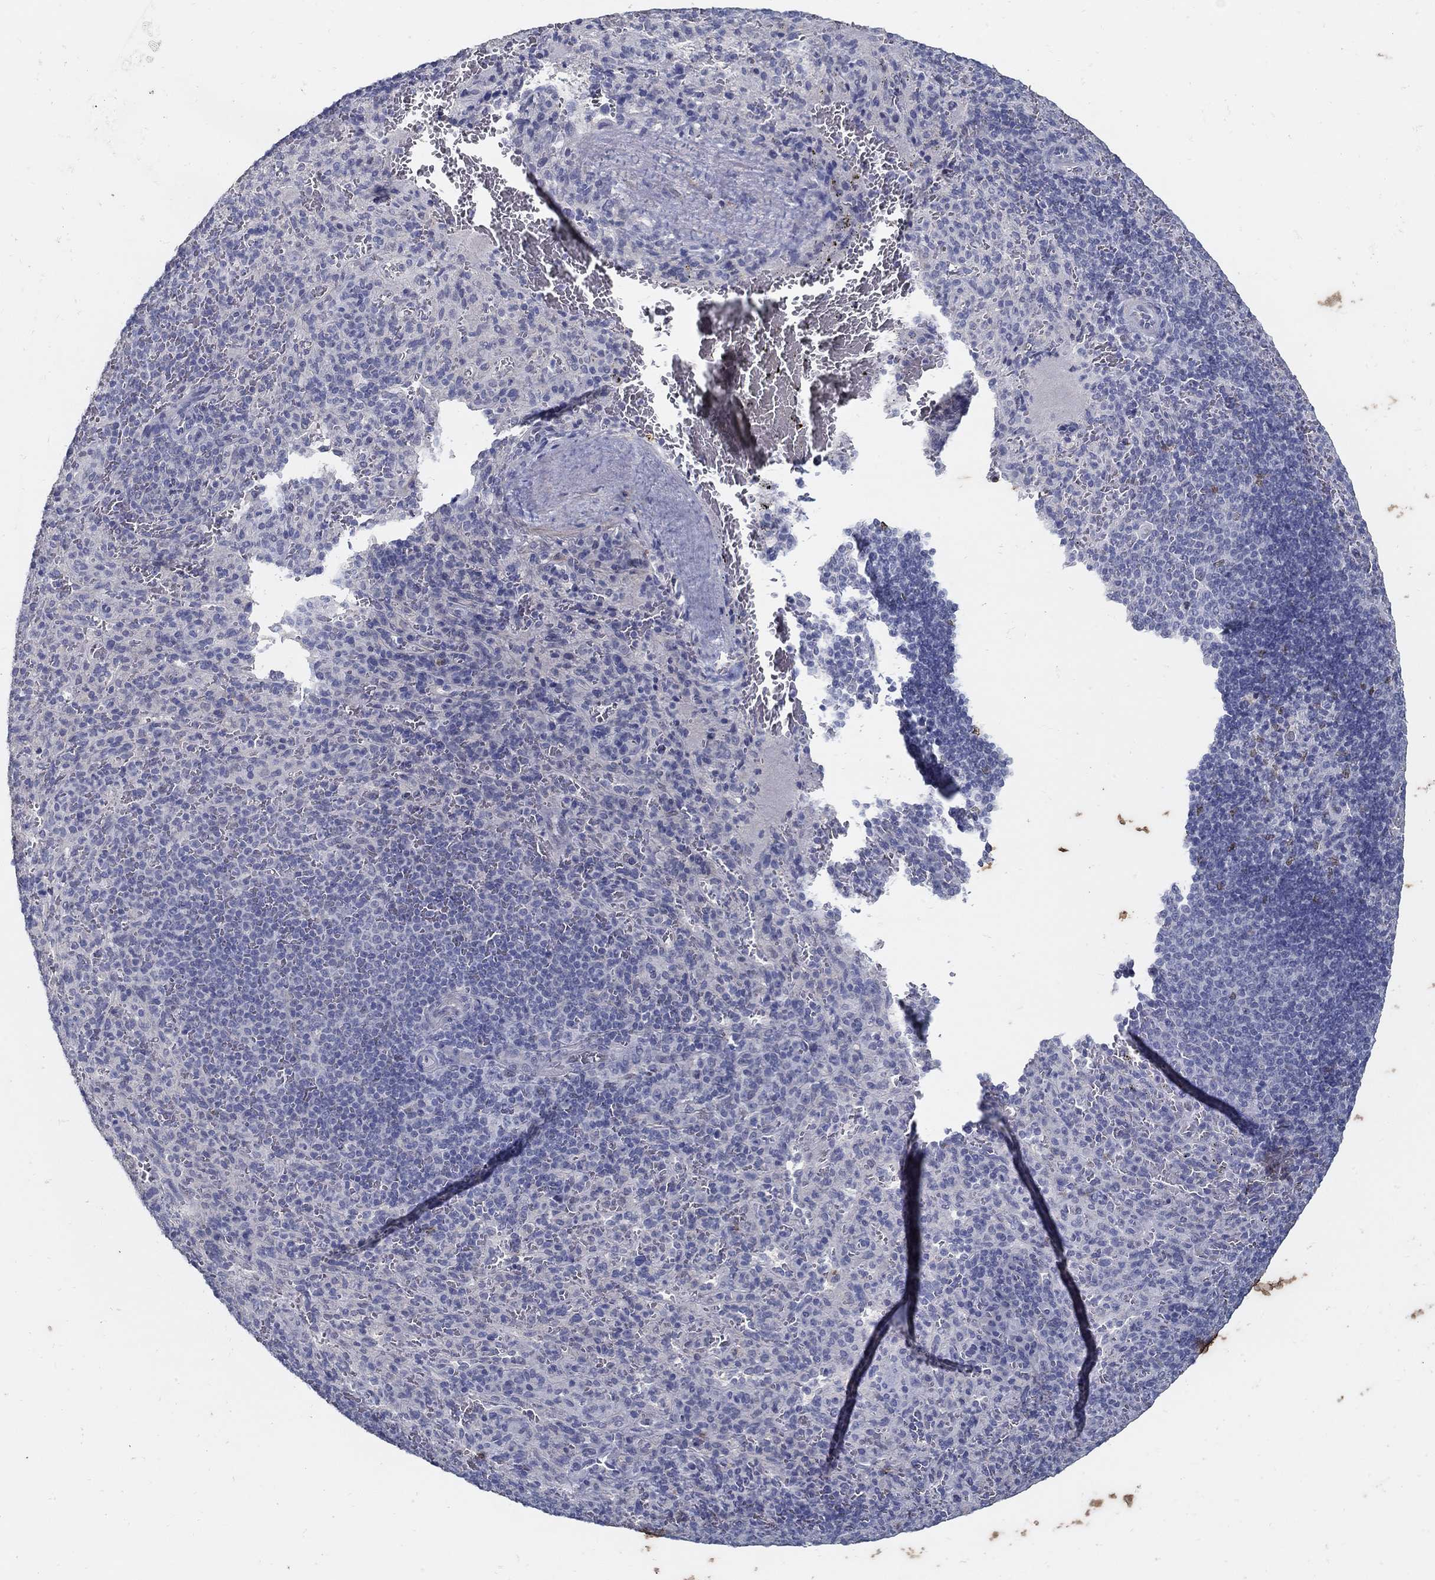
{"staining": {"intensity": "negative", "quantity": "none", "location": "none"}, "tissue": "spleen", "cell_type": "Cells in red pulp", "image_type": "normal", "snomed": [{"axis": "morphology", "description": "Normal tissue, NOS"}, {"axis": "topography", "description": "Spleen"}], "caption": "Protein analysis of unremarkable spleen displays no significant positivity in cells in red pulp. (Stains: DAB immunohistochemistry with hematoxylin counter stain, Microscopy: brightfield microscopy at high magnification).", "gene": "USP29", "patient": {"sex": "male", "age": 57}}